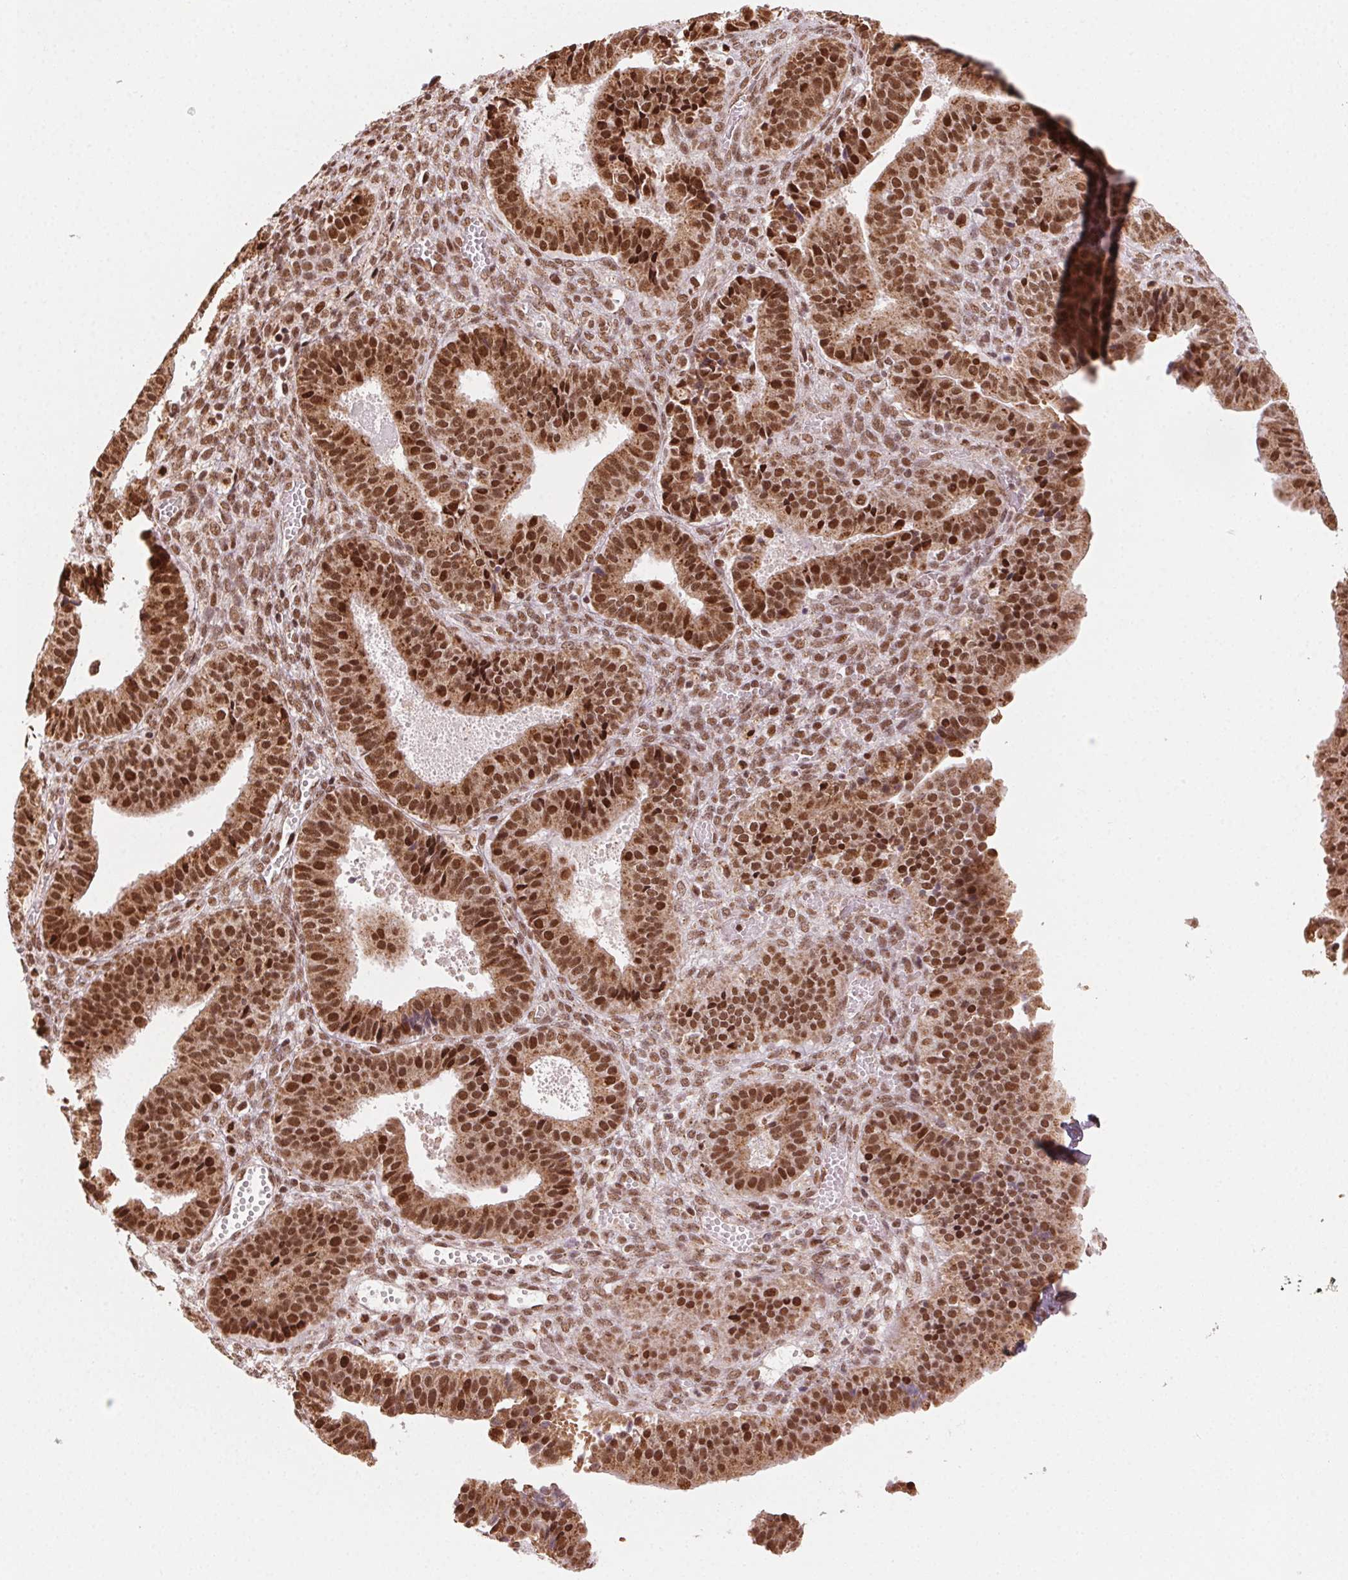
{"staining": {"intensity": "strong", "quantity": ">75%", "location": "cytoplasmic/membranous,nuclear"}, "tissue": "ovarian cancer", "cell_type": "Tumor cells", "image_type": "cancer", "snomed": [{"axis": "morphology", "description": "Carcinoma, endometroid"}, {"axis": "topography", "description": "Ovary"}], "caption": "Tumor cells reveal strong cytoplasmic/membranous and nuclear staining in about >75% of cells in ovarian cancer.", "gene": "TOPORS", "patient": {"sex": "female", "age": 42}}